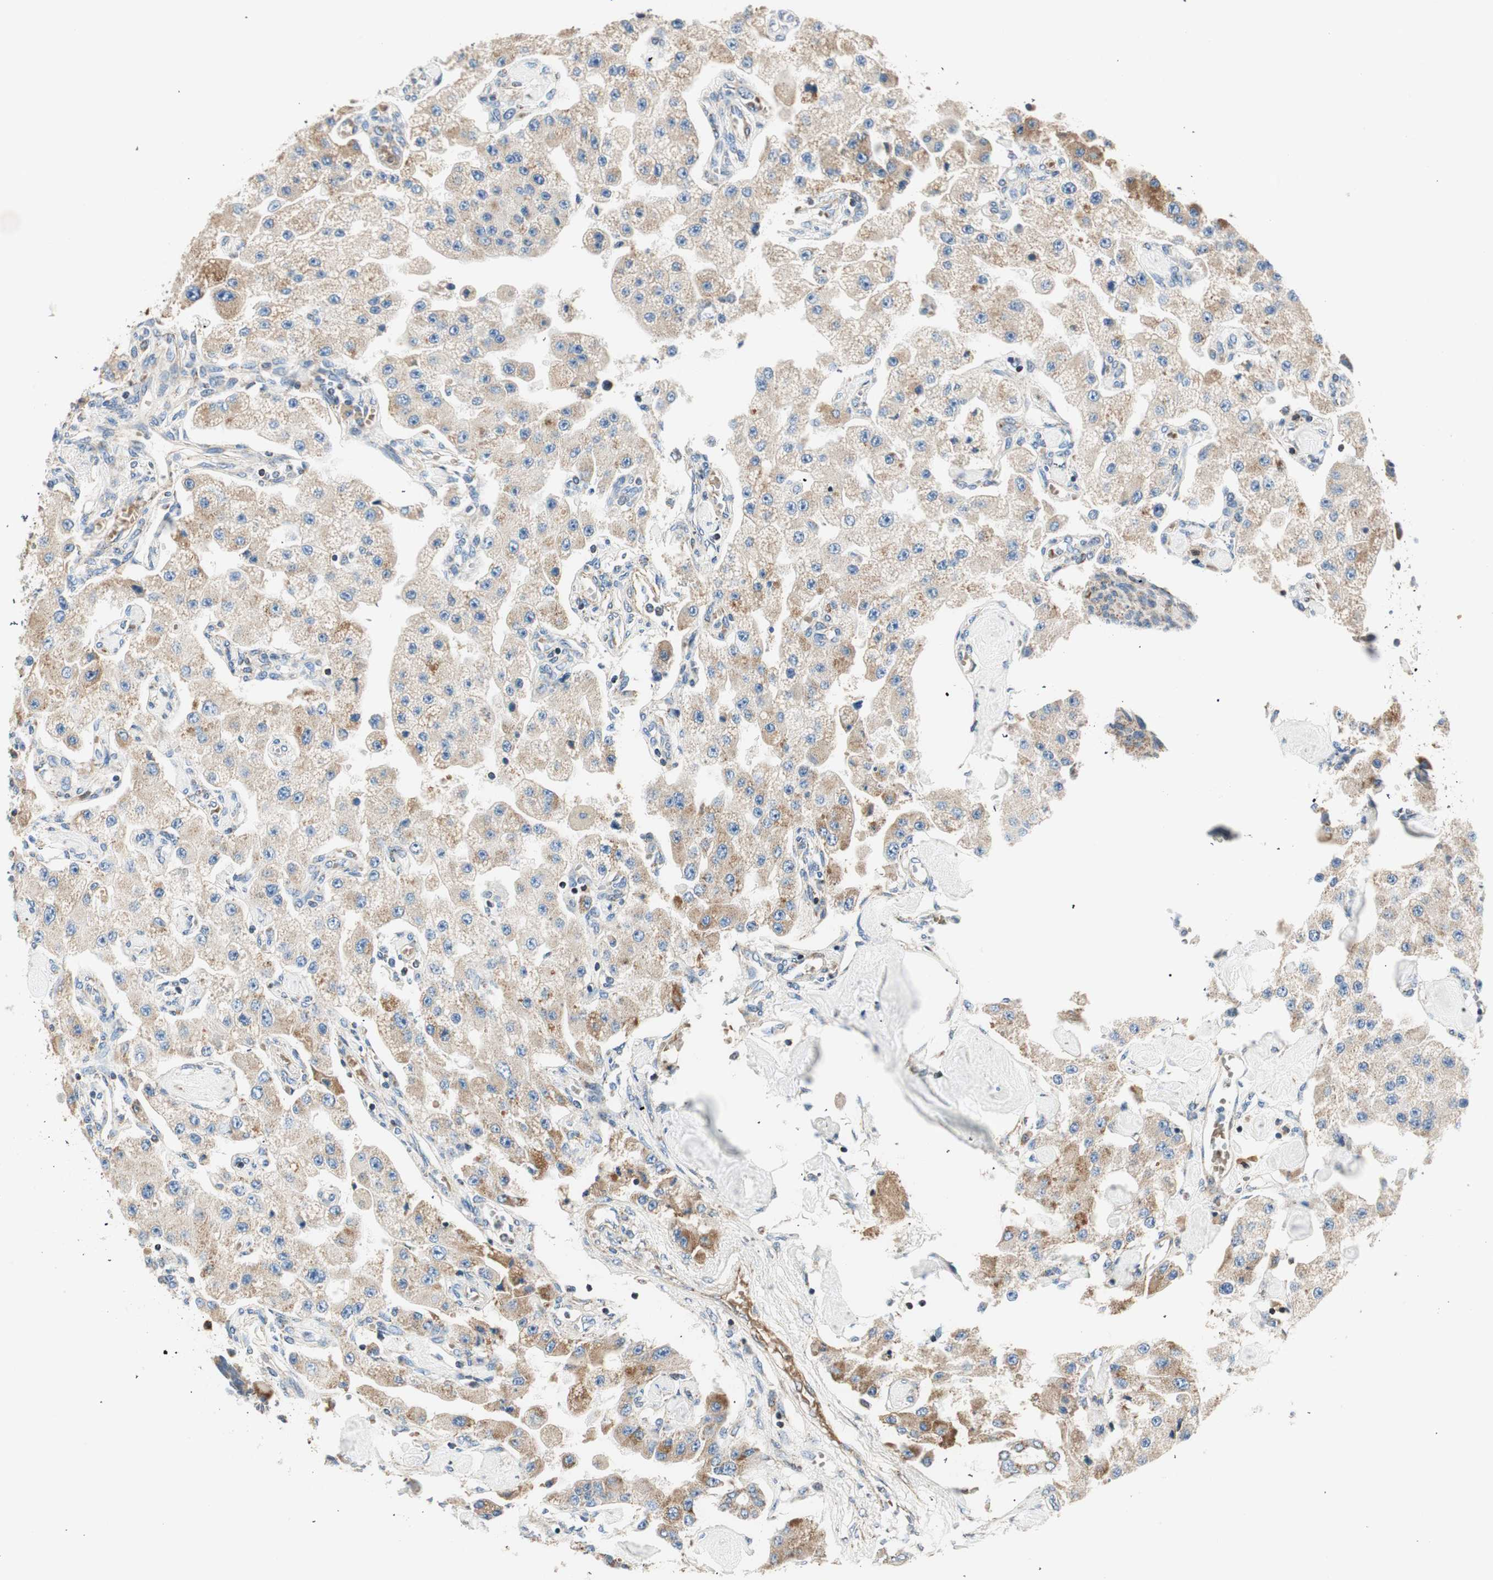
{"staining": {"intensity": "weak", "quantity": ">75%", "location": "cytoplasmic/membranous"}, "tissue": "carcinoid", "cell_type": "Tumor cells", "image_type": "cancer", "snomed": [{"axis": "morphology", "description": "Carcinoid, malignant, NOS"}, {"axis": "topography", "description": "Pancreas"}], "caption": "Human carcinoid (malignant) stained with a brown dye reveals weak cytoplasmic/membranous positive expression in about >75% of tumor cells.", "gene": "RORB", "patient": {"sex": "male", "age": 41}}